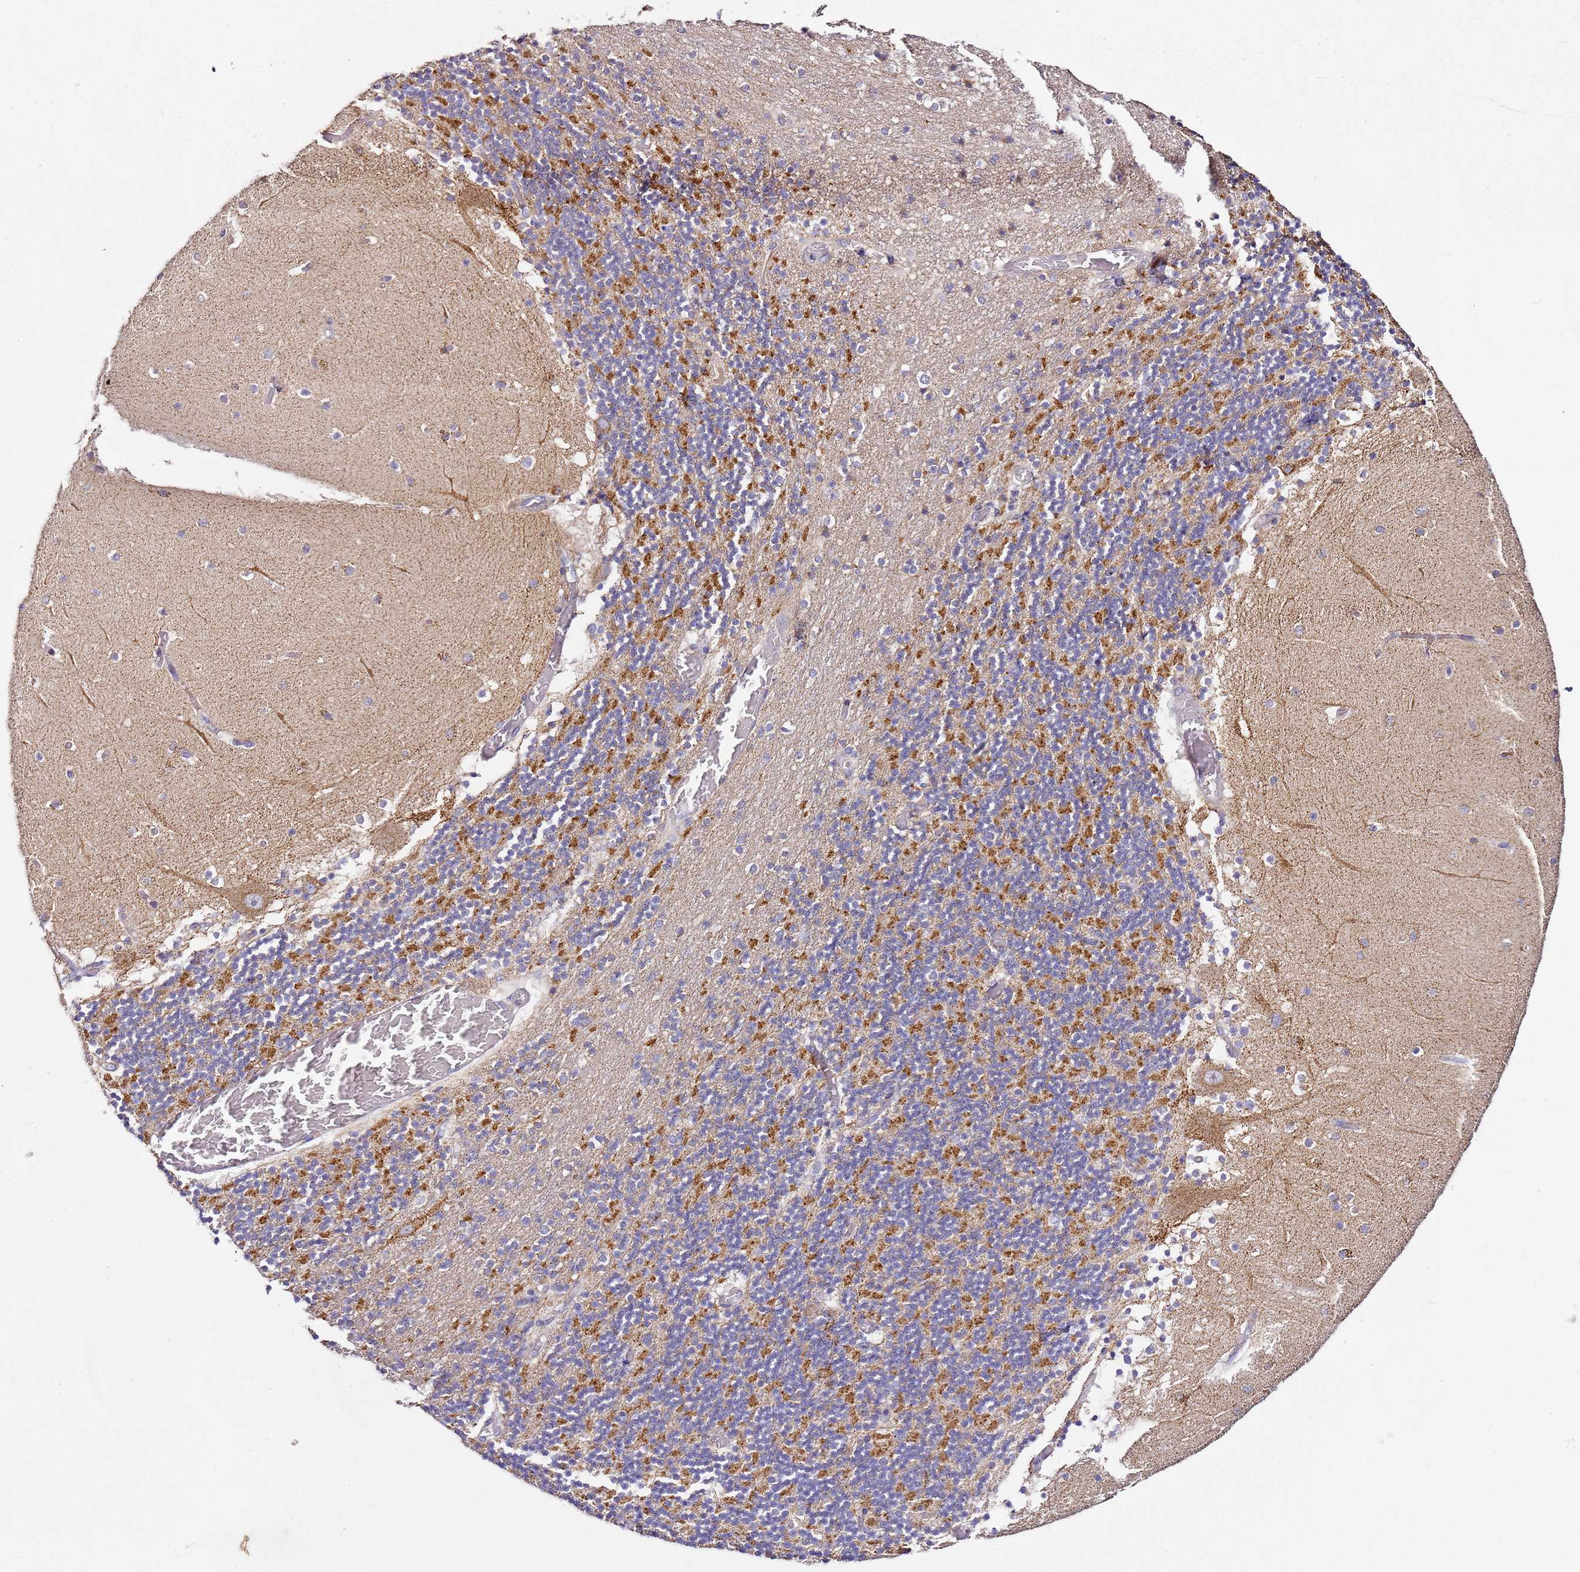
{"staining": {"intensity": "moderate", "quantity": "25%-75%", "location": "cytoplasmic/membranous"}, "tissue": "cerebellum", "cell_type": "Cells in granular layer", "image_type": "normal", "snomed": [{"axis": "morphology", "description": "Normal tissue, NOS"}, {"axis": "topography", "description": "Cerebellum"}], "caption": "Immunohistochemical staining of normal human cerebellum exhibits medium levels of moderate cytoplasmic/membranous expression in approximately 25%-75% of cells in granular layer.", "gene": "OR2B11", "patient": {"sex": "female", "age": 28}}